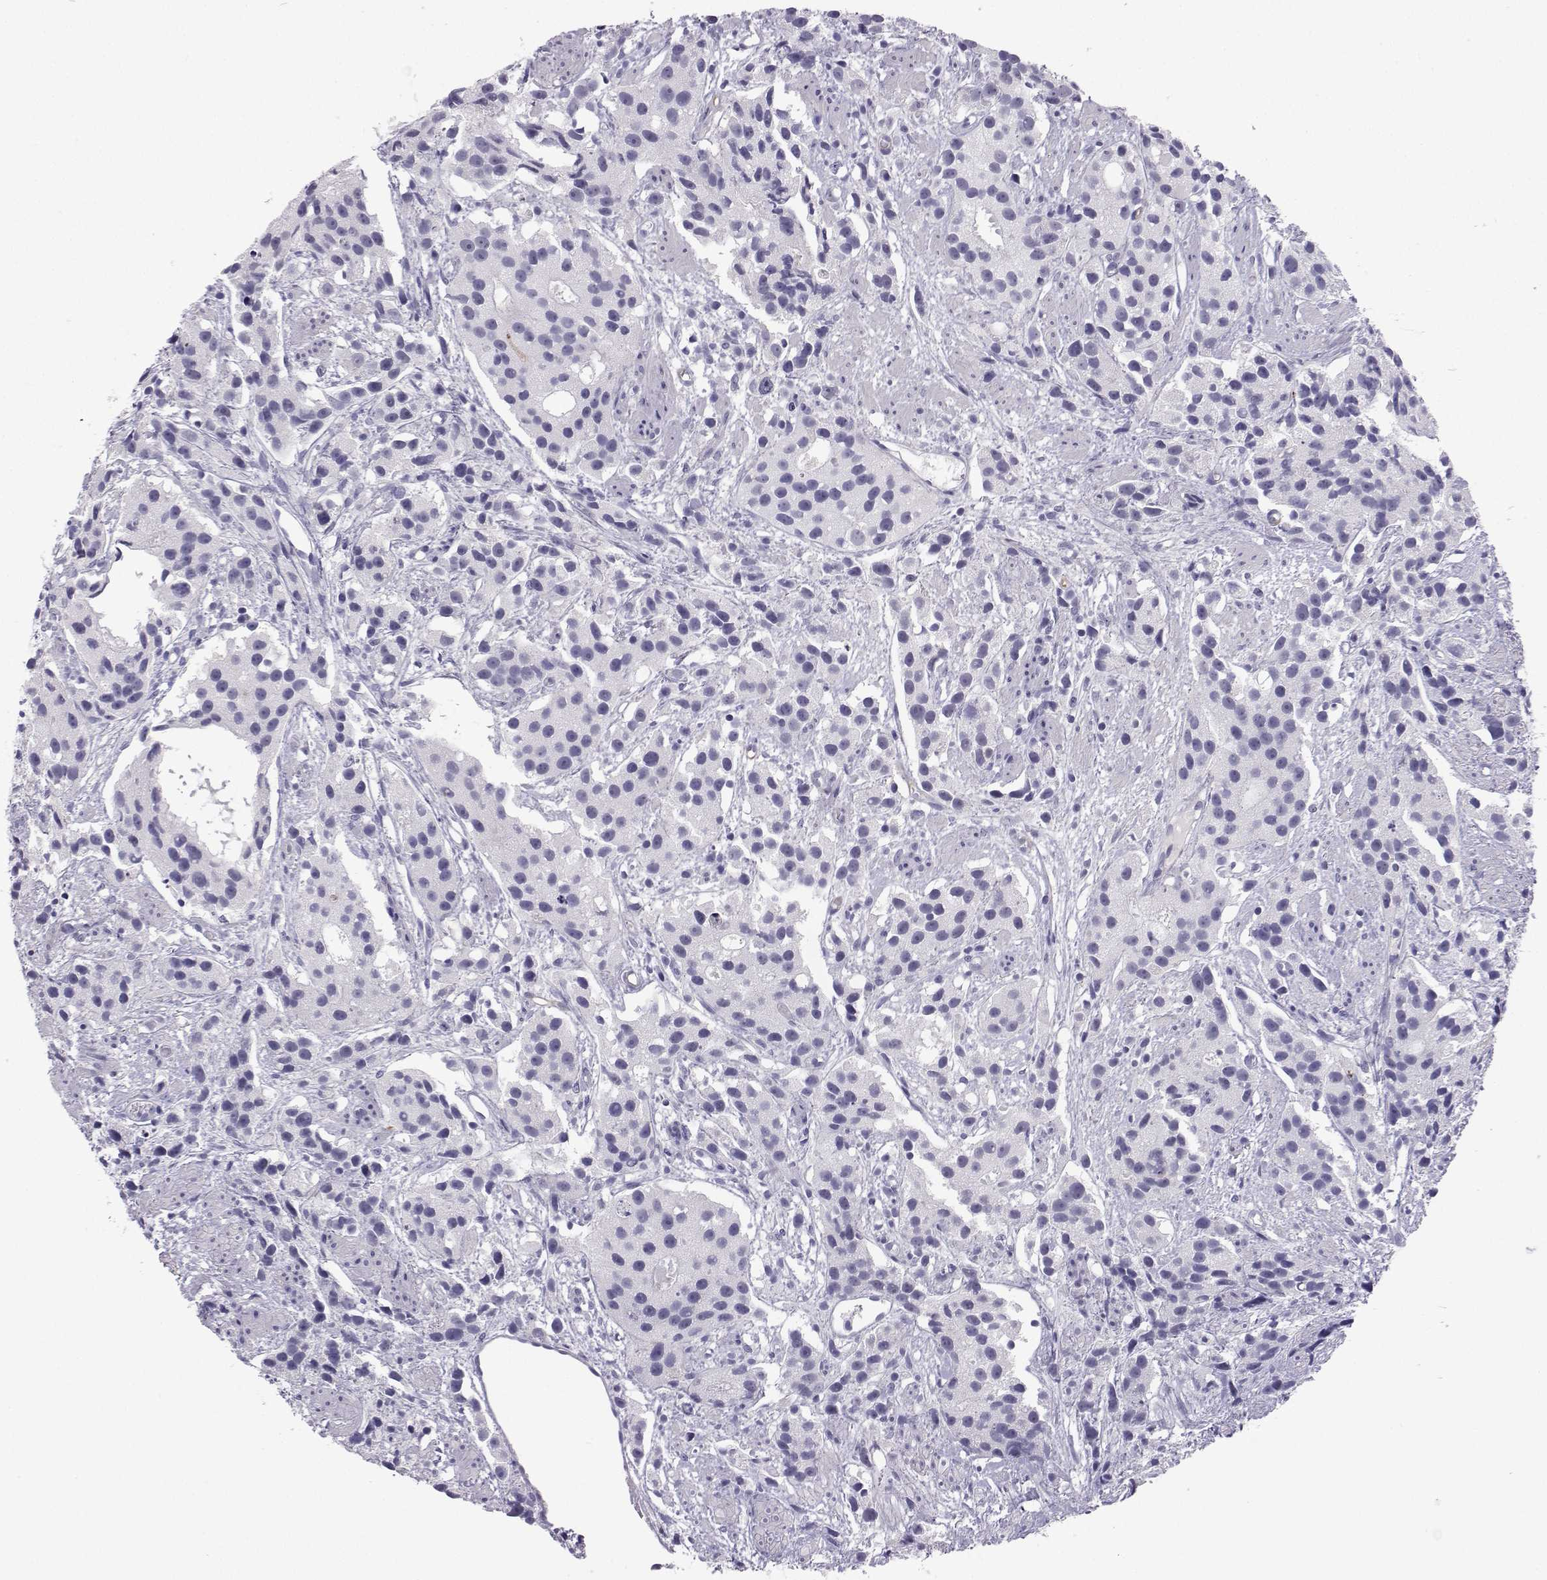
{"staining": {"intensity": "negative", "quantity": "none", "location": "none"}, "tissue": "prostate cancer", "cell_type": "Tumor cells", "image_type": "cancer", "snomed": [{"axis": "morphology", "description": "Adenocarcinoma, High grade"}, {"axis": "topography", "description": "Prostate"}], "caption": "A high-resolution image shows IHC staining of prostate cancer, which exhibits no significant staining in tumor cells.", "gene": "GALM", "patient": {"sex": "male", "age": 68}}